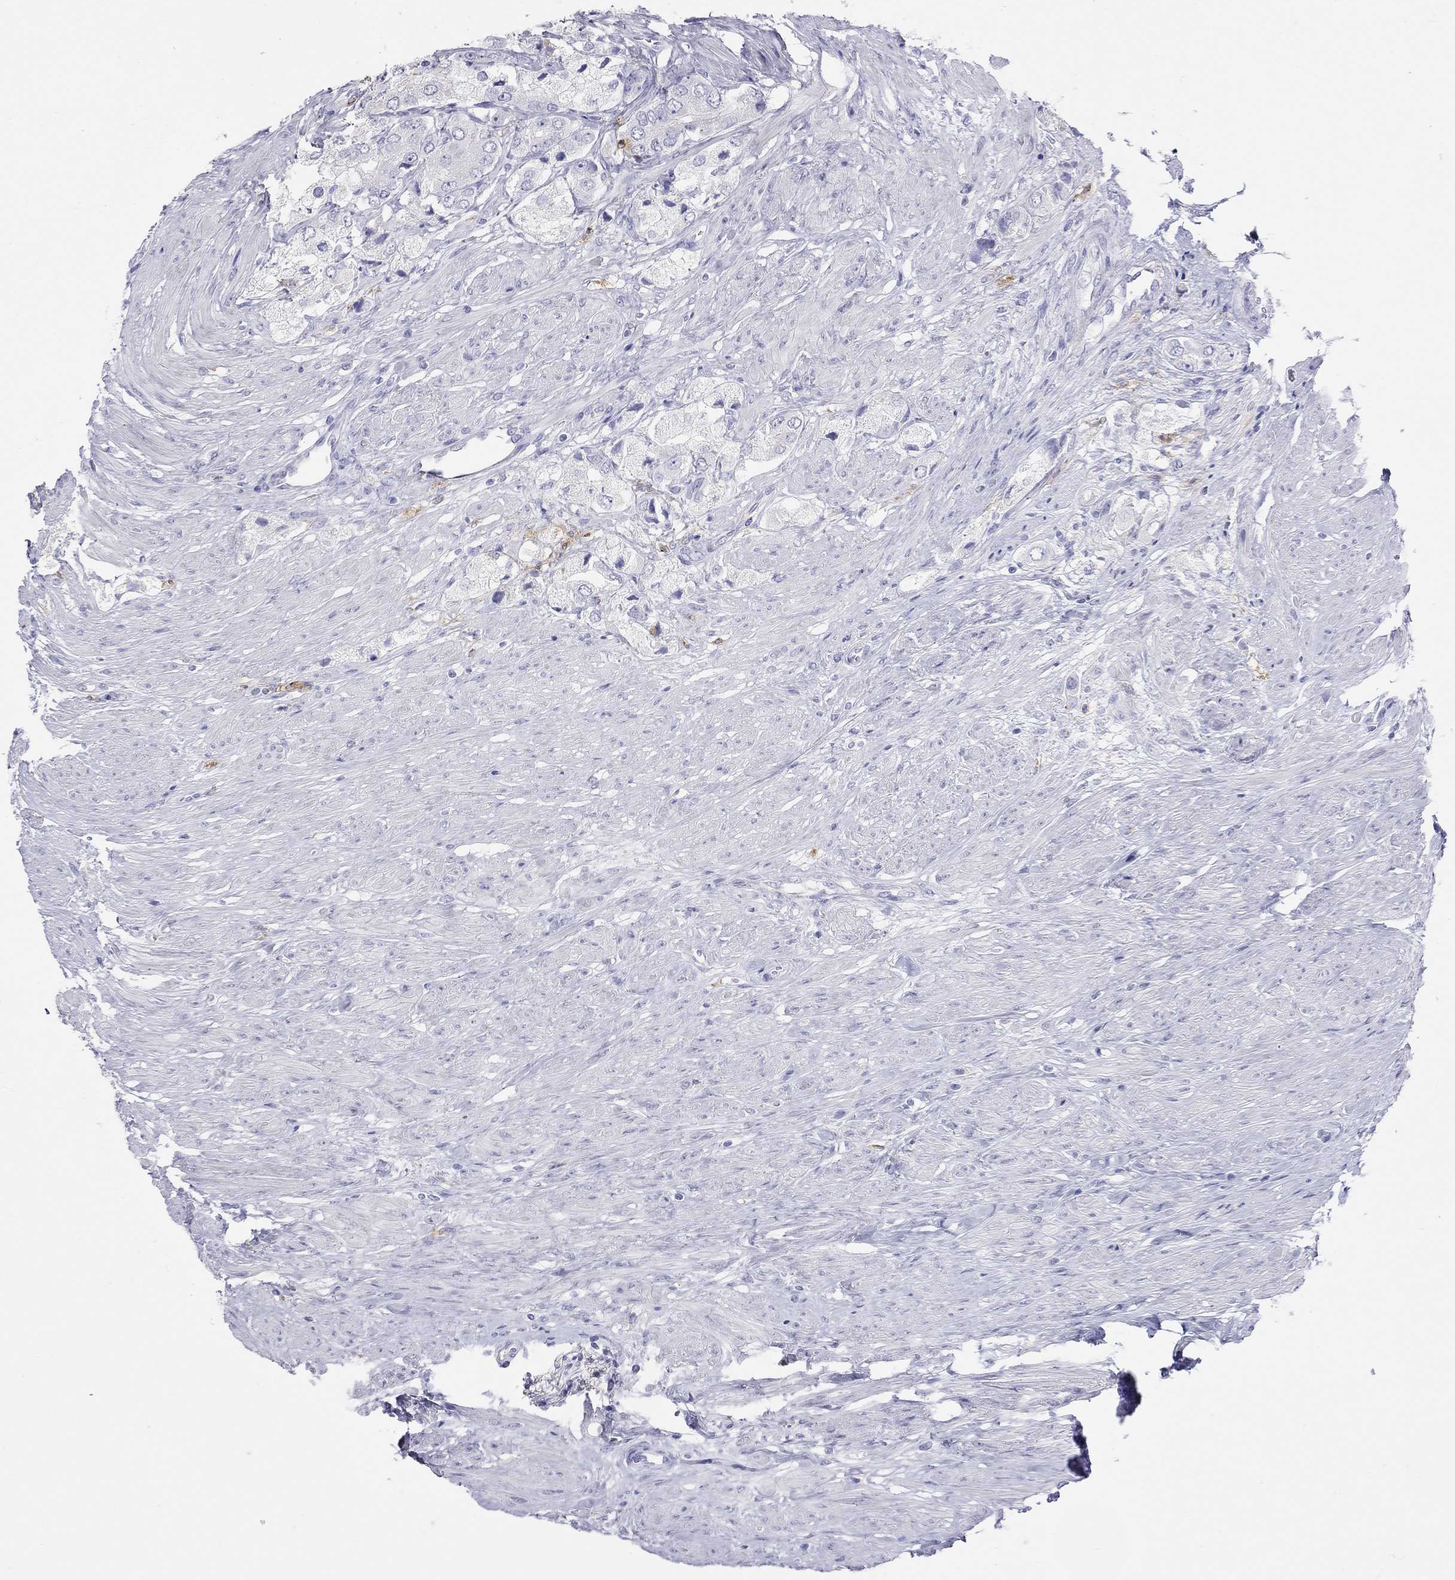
{"staining": {"intensity": "negative", "quantity": "none", "location": "none"}, "tissue": "prostate cancer", "cell_type": "Tumor cells", "image_type": "cancer", "snomed": [{"axis": "morphology", "description": "Adenocarcinoma, Low grade"}, {"axis": "topography", "description": "Prostate"}], "caption": "Immunohistochemistry histopathology image of low-grade adenocarcinoma (prostate) stained for a protein (brown), which demonstrates no positivity in tumor cells.", "gene": "HLA-DQB2", "patient": {"sex": "male", "age": 69}}